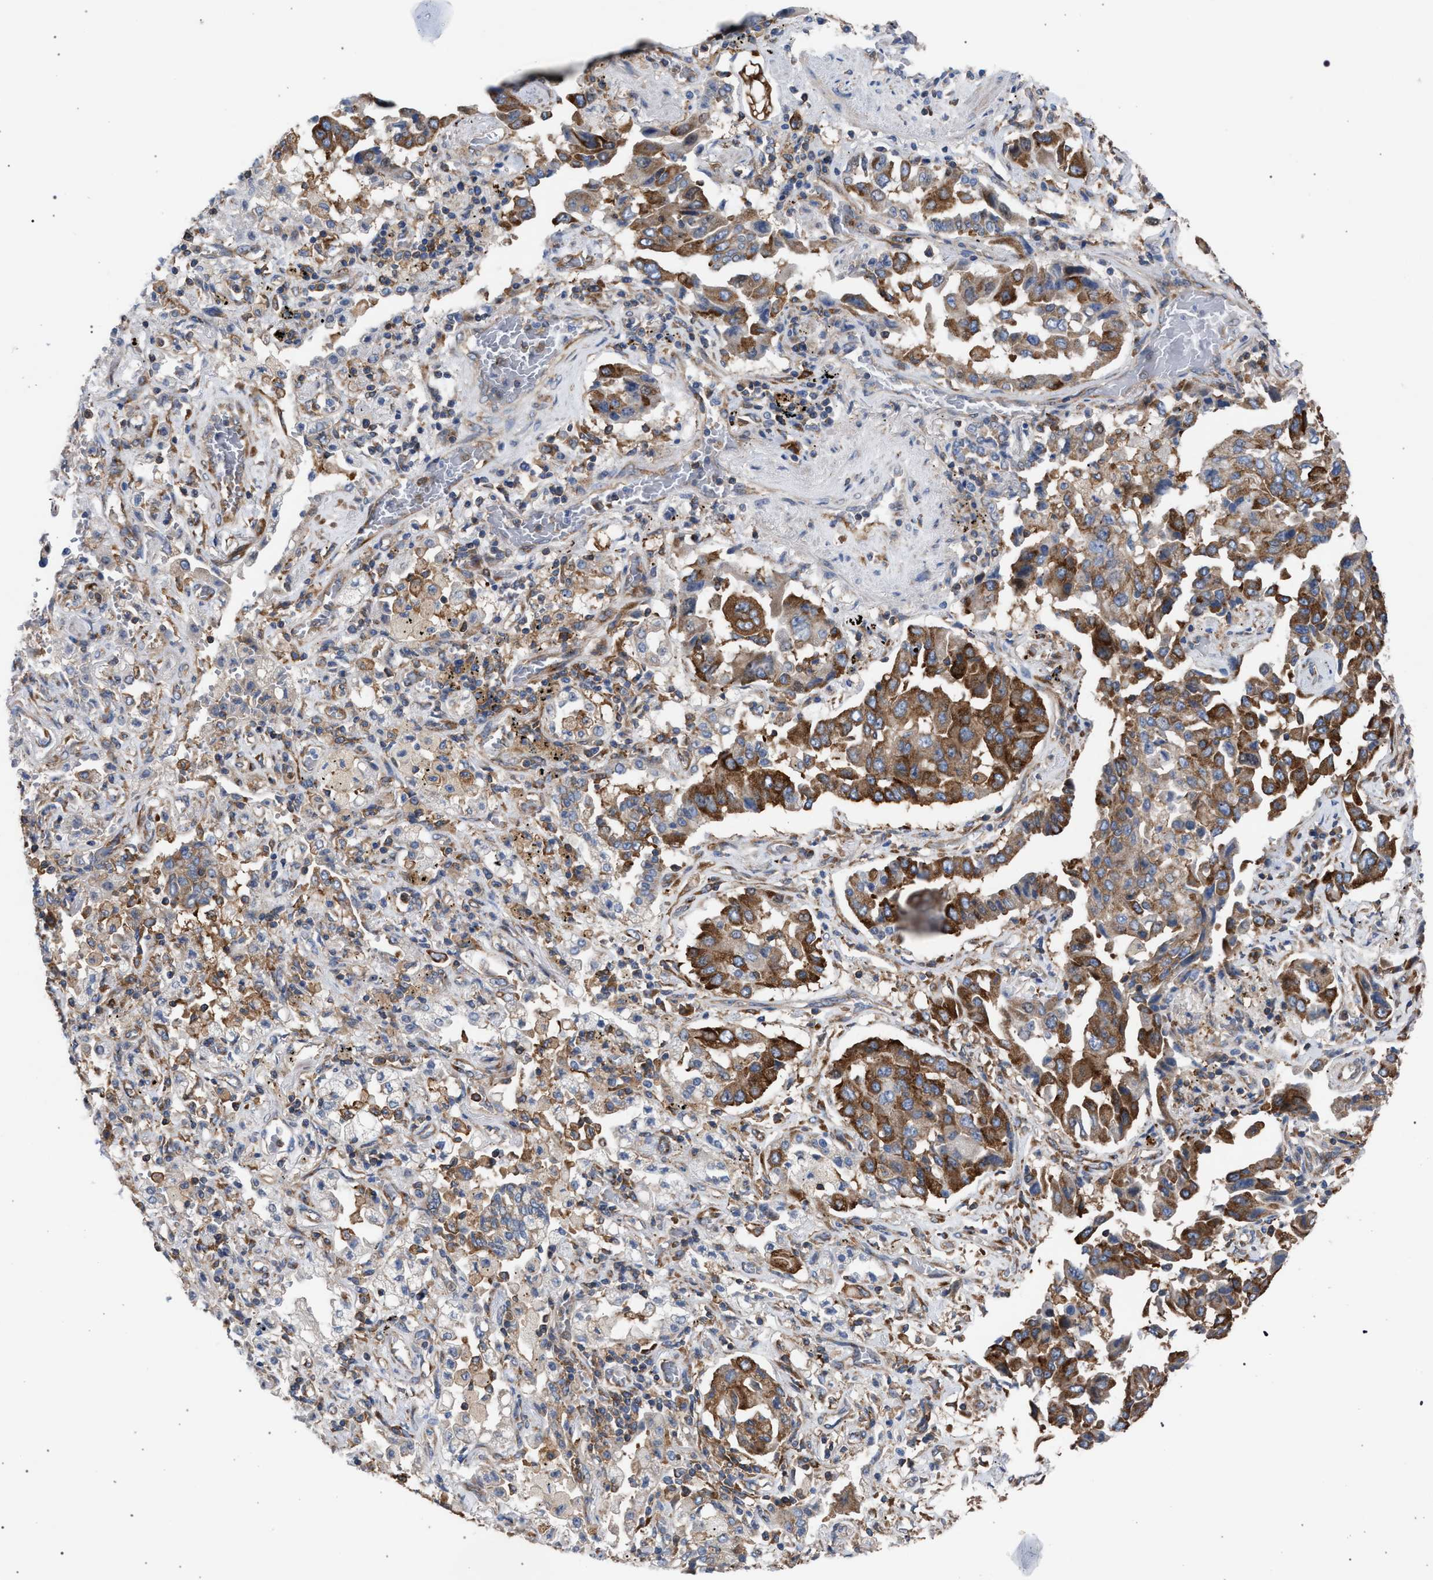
{"staining": {"intensity": "moderate", "quantity": ">75%", "location": "cytoplasmic/membranous"}, "tissue": "lung cancer", "cell_type": "Tumor cells", "image_type": "cancer", "snomed": [{"axis": "morphology", "description": "Adenocarcinoma, NOS"}, {"axis": "topography", "description": "Lung"}], "caption": "Tumor cells reveal medium levels of moderate cytoplasmic/membranous staining in approximately >75% of cells in human adenocarcinoma (lung). (DAB IHC, brown staining for protein, blue staining for nuclei).", "gene": "CDR2L", "patient": {"sex": "female", "age": 65}}